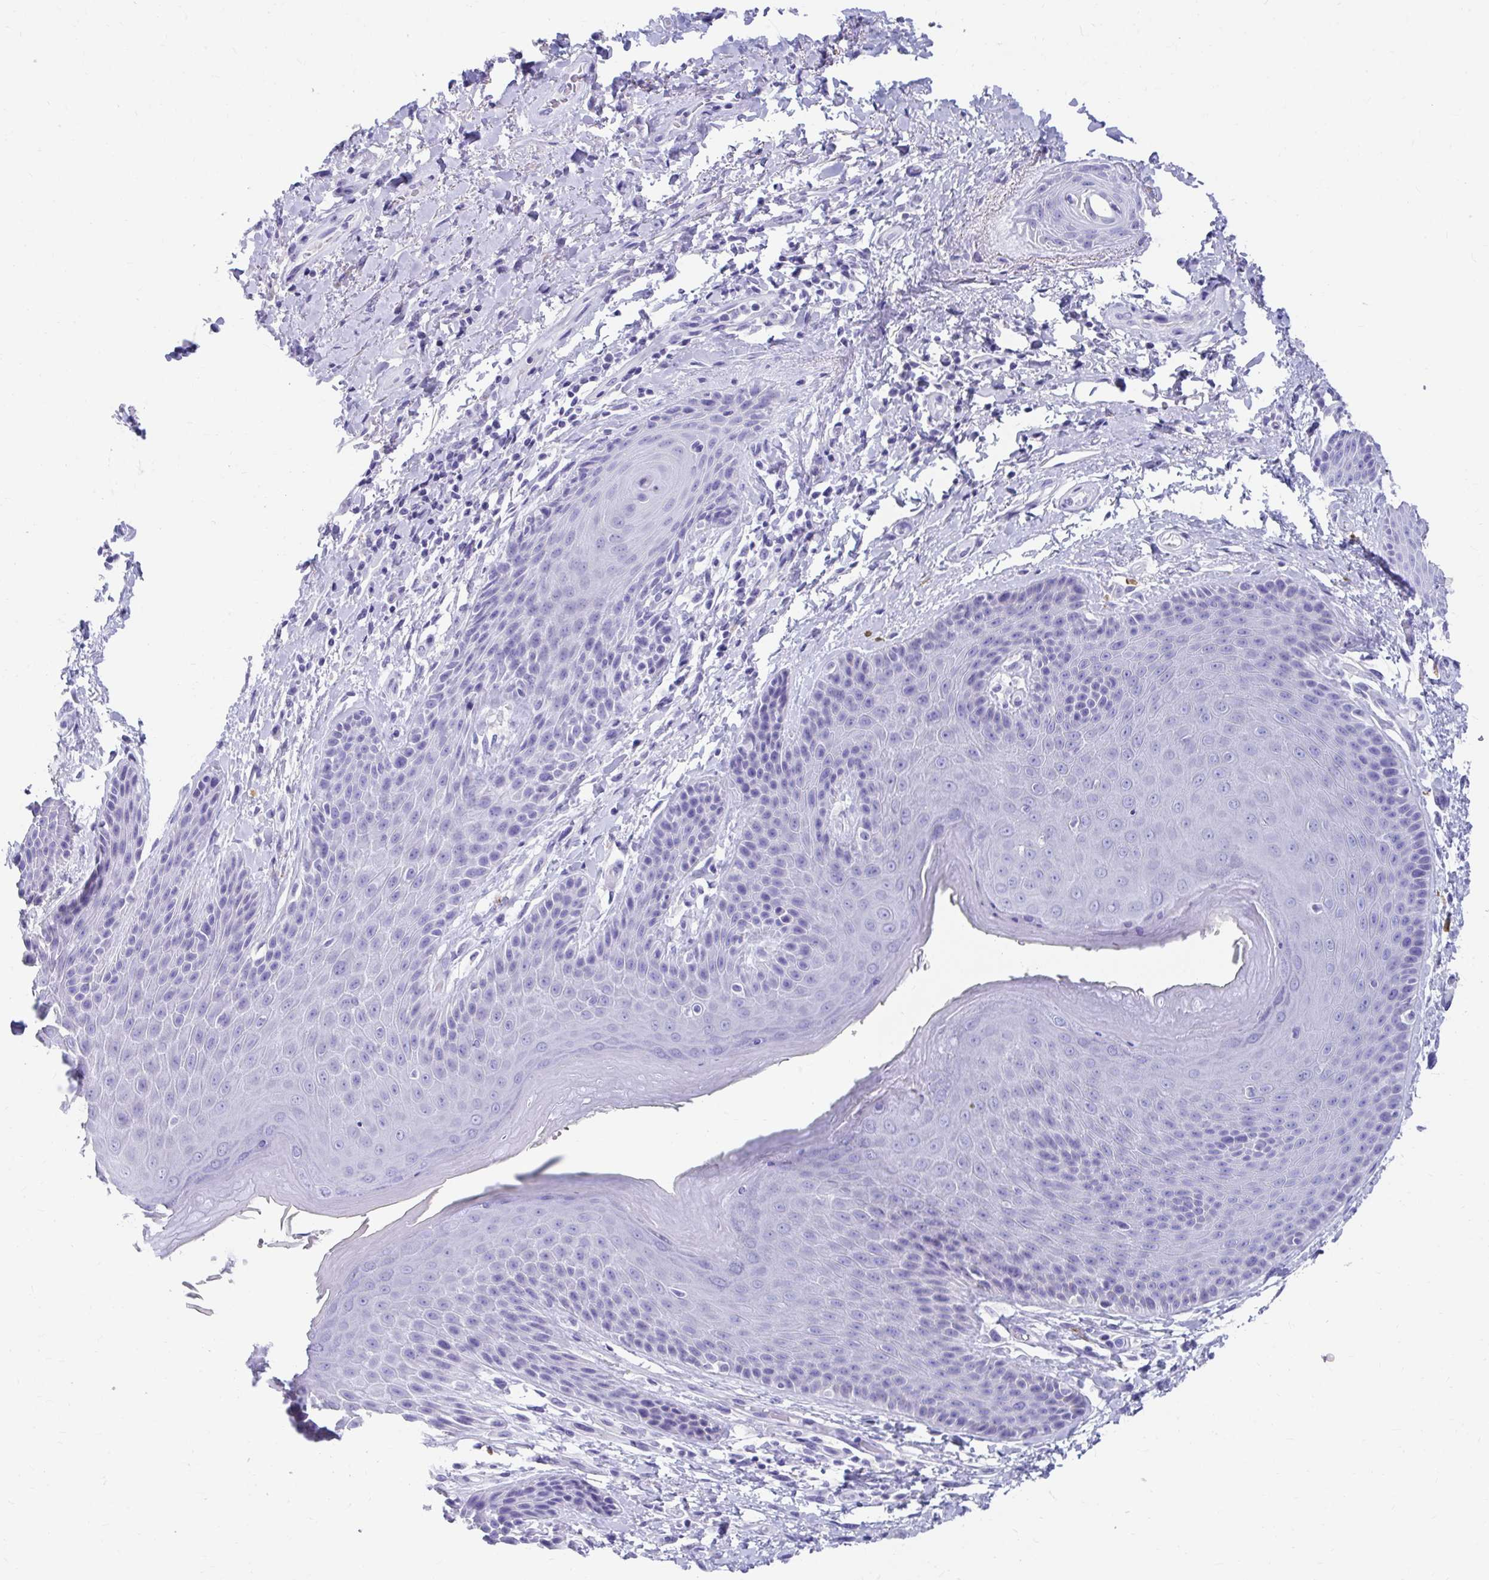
{"staining": {"intensity": "negative", "quantity": "none", "location": "none"}, "tissue": "skin", "cell_type": "Epidermal cells", "image_type": "normal", "snomed": [{"axis": "morphology", "description": "Normal tissue, NOS"}, {"axis": "topography", "description": "Anal"}, {"axis": "topography", "description": "Peripheral nerve tissue"}], "caption": "Epidermal cells are negative for brown protein staining in normal skin. Brightfield microscopy of immunohistochemistry (IHC) stained with DAB (3,3'-diaminobenzidine) (brown) and hematoxylin (blue), captured at high magnification.", "gene": "DPEP3", "patient": {"sex": "male", "age": 51}}